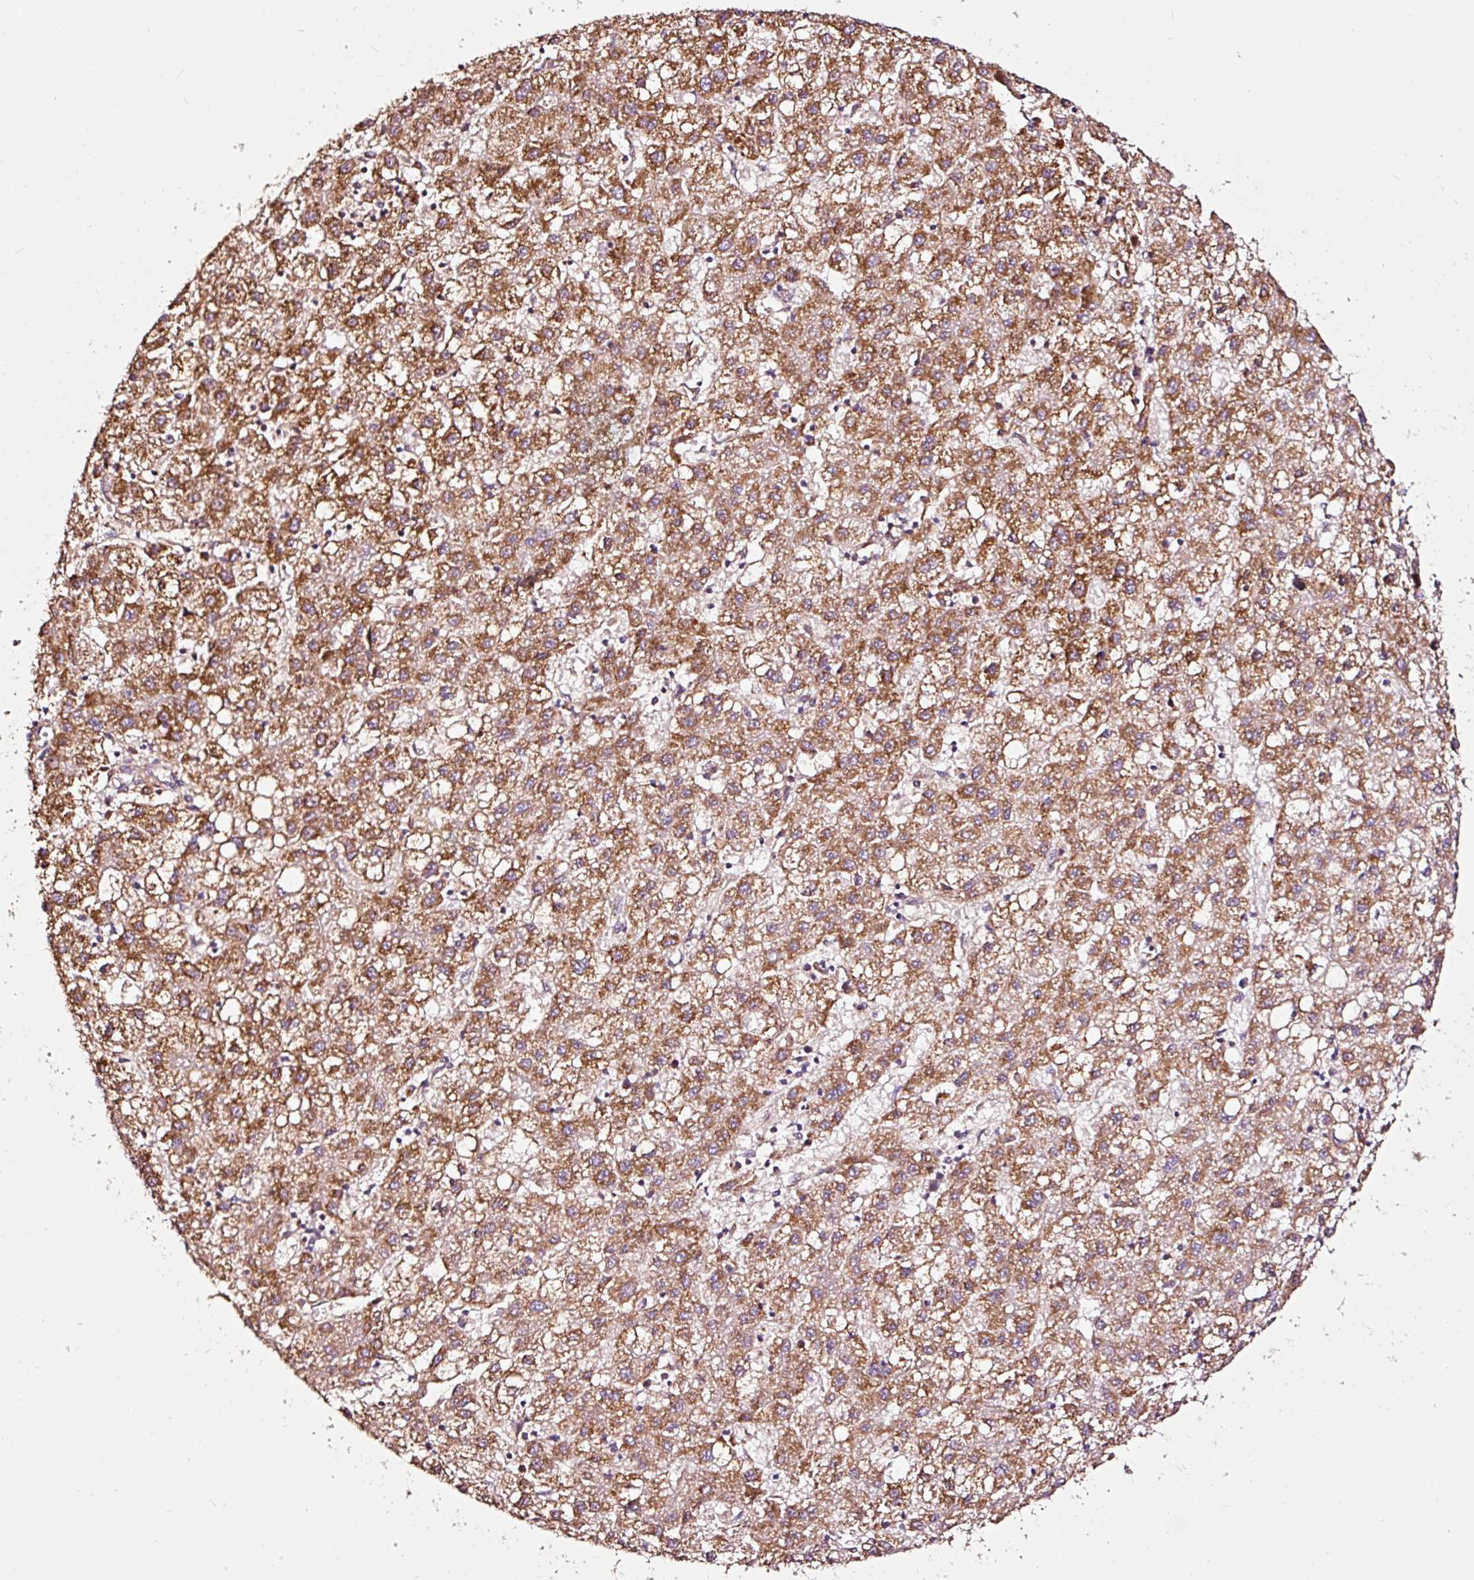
{"staining": {"intensity": "strong", "quantity": ">75%", "location": "cytoplasmic/membranous"}, "tissue": "liver cancer", "cell_type": "Tumor cells", "image_type": "cancer", "snomed": [{"axis": "morphology", "description": "Carcinoma, Hepatocellular, NOS"}, {"axis": "topography", "description": "Liver"}], "caption": "The photomicrograph shows staining of liver cancer, revealing strong cytoplasmic/membranous protein expression (brown color) within tumor cells.", "gene": "TPM1", "patient": {"sex": "male", "age": 72}}